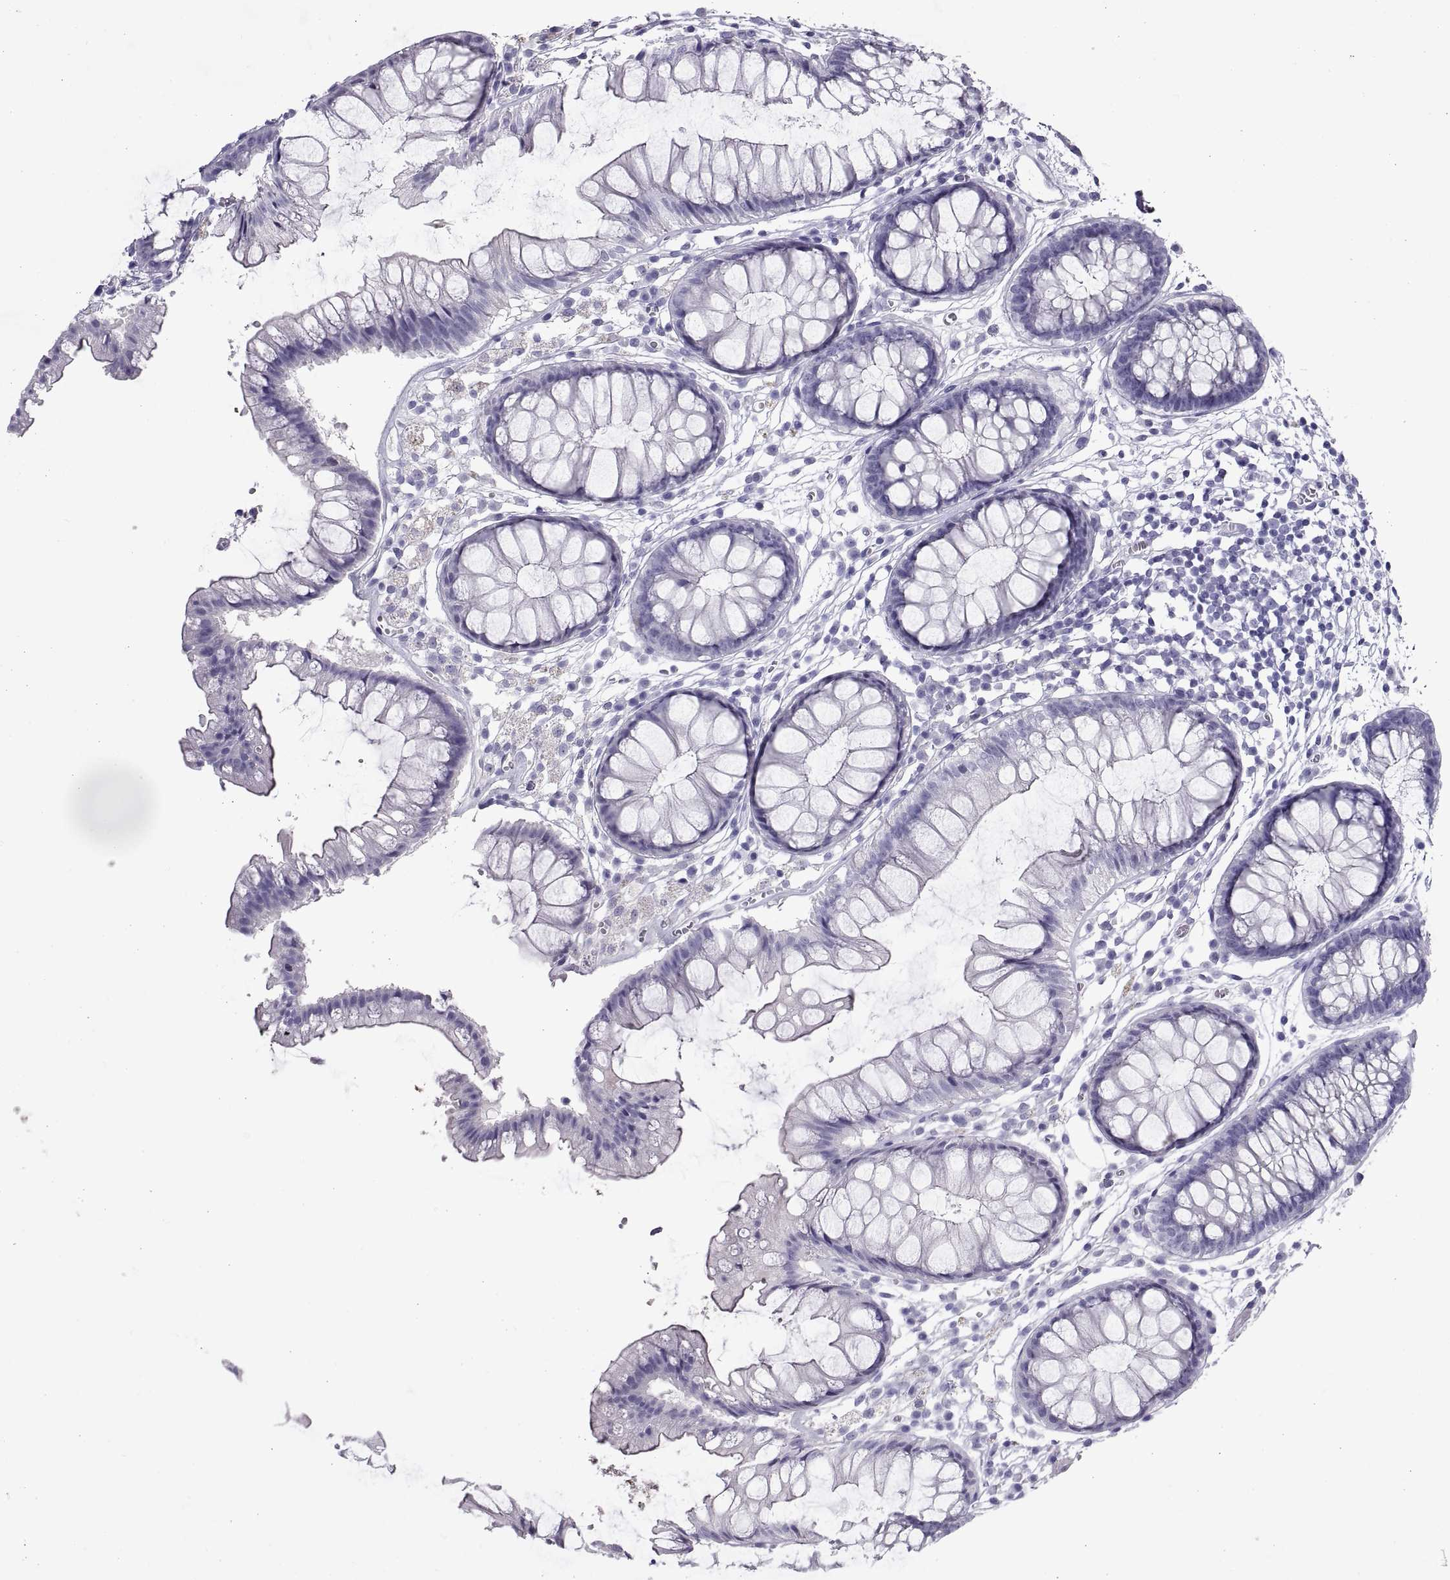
{"staining": {"intensity": "negative", "quantity": "none", "location": "none"}, "tissue": "colon", "cell_type": "Endothelial cells", "image_type": "normal", "snomed": [{"axis": "morphology", "description": "Normal tissue, NOS"}, {"axis": "morphology", "description": "Adenocarcinoma, NOS"}, {"axis": "topography", "description": "Colon"}], "caption": "The photomicrograph shows no staining of endothelial cells in normal colon.", "gene": "RGS20", "patient": {"sex": "male", "age": 65}}